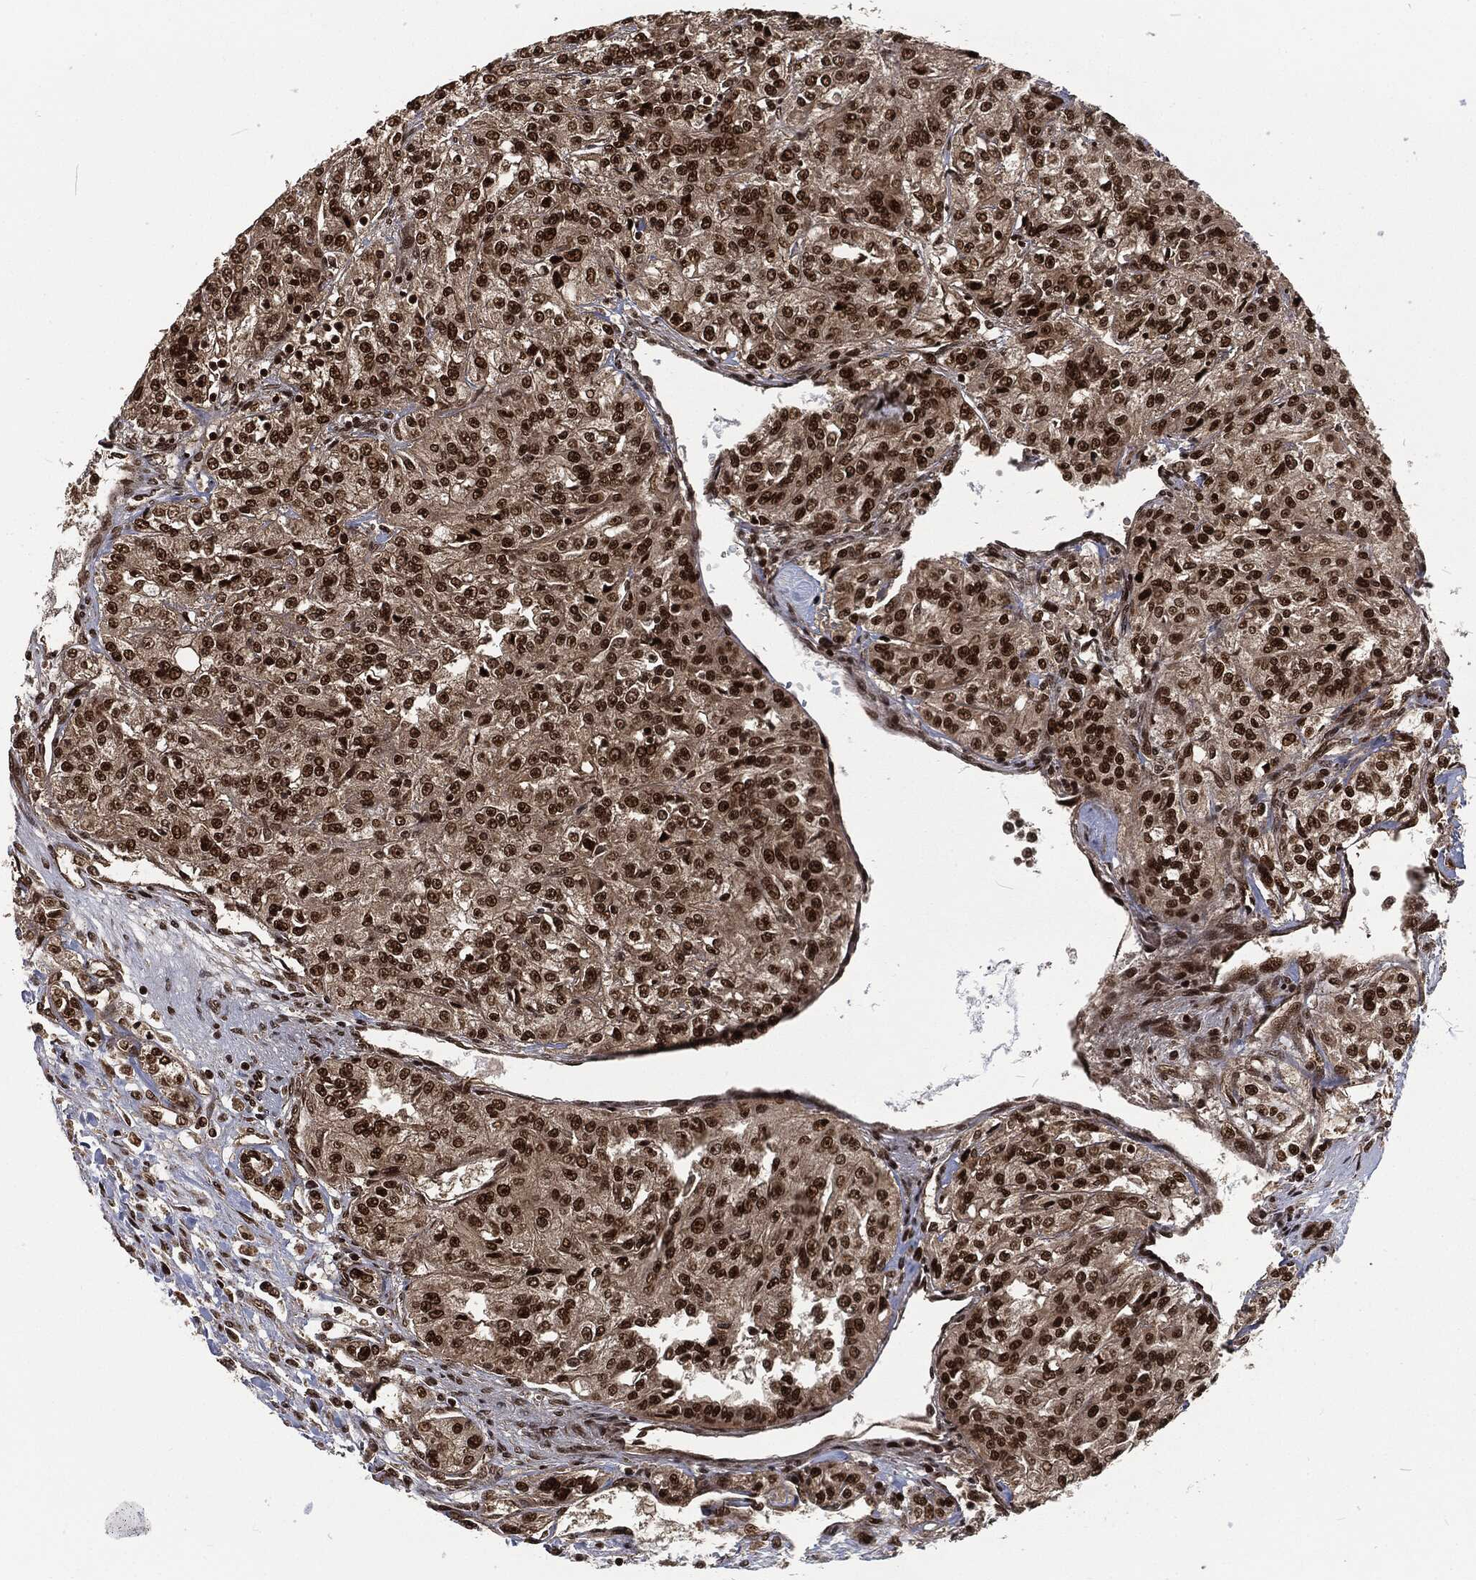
{"staining": {"intensity": "strong", "quantity": ">75%", "location": "nuclear"}, "tissue": "renal cancer", "cell_type": "Tumor cells", "image_type": "cancer", "snomed": [{"axis": "morphology", "description": "Adenocarcinoma, NOS"}, {"axis": "topography", "description": "Kidney"}], "caption": "A histopathology image showing strong nuclear expression in approximately >75% of tumor cells in renal adenocarcinoma, as visualized by brown immunohistochemical staining.", "gene": "NGRN", "patient": {"sex": "female", "age": 63}}